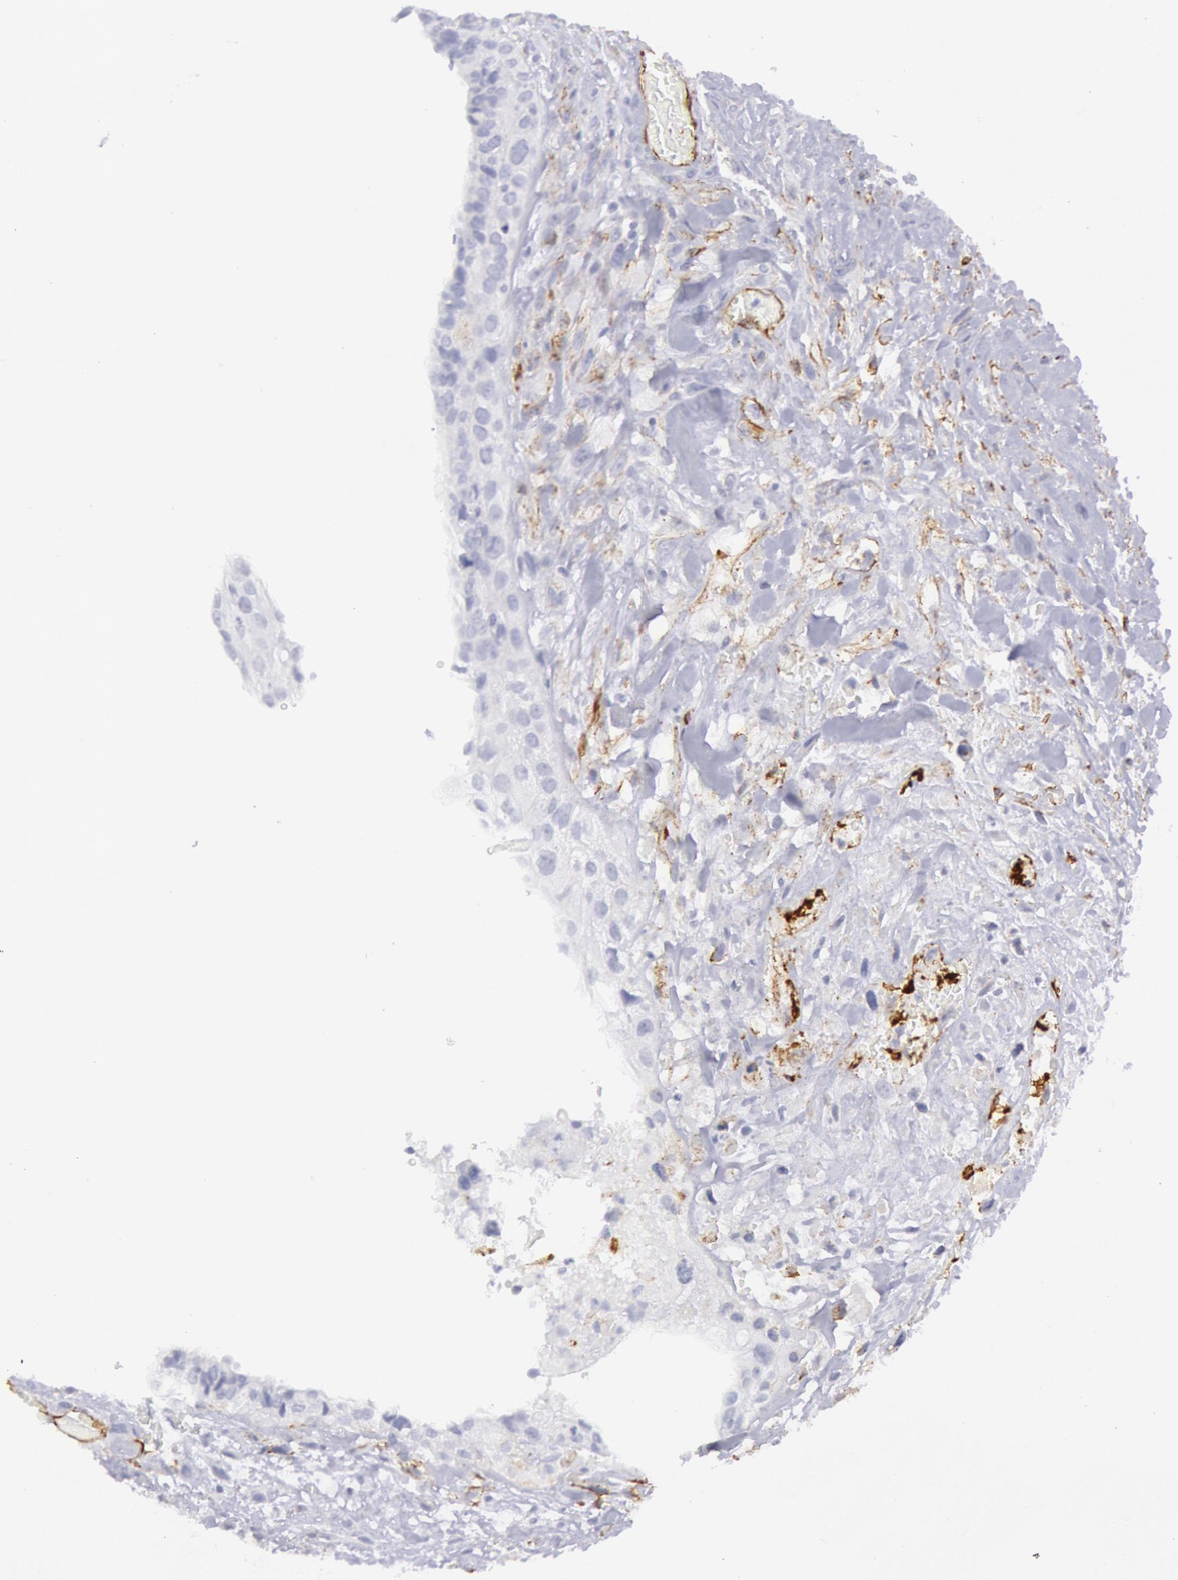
{"staining": {"intensity": "negative", "quantity": "none", "location": "none"}, "tissue": "breast cancer", "cell_type": "Tumor cells", "image_type": "cancer", "snomed": [{"axis": "morphology", "description": "Neoplasm, malignant, NOS"}, {"axis": "topography", "description": "Breast"}], "caption": "Immunohistochemistry of human breast cancer (malignant neoplasm) exhibits no staining in tumor cells.", "gene": "CDH13", "patient": {"sex": "female", "age": 50}}